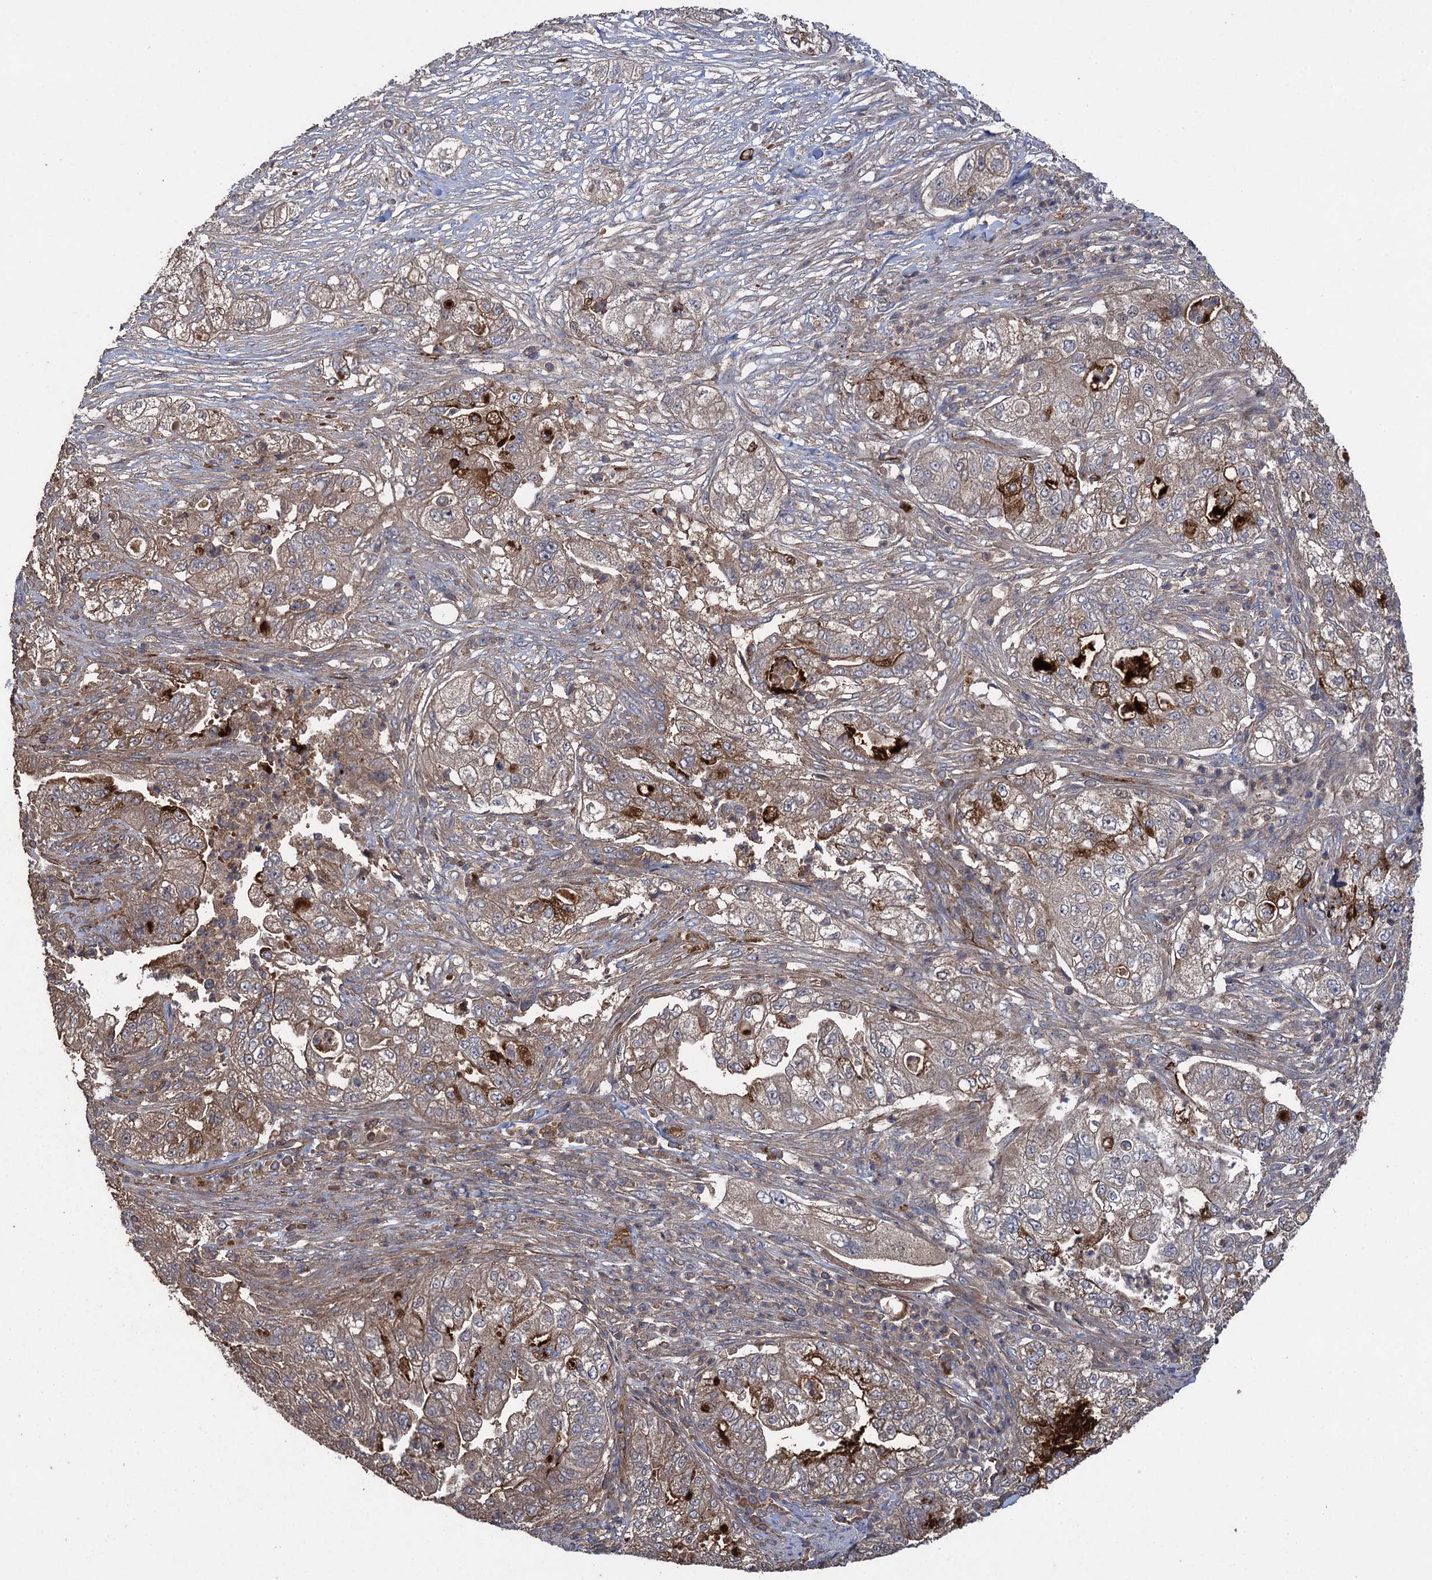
{"staining": {"intensity": "moderate", "quantity": "<25%", "location": "cytoplasmic/membranous"}, "tissue": "pancreatic cancer", "cell_type": "Tumor cells", "image_type": "cancer", "snomed": [{"axis": "morphology", "description": "Adenocarcinoma, NOS"}, {"axis": "topography", "description": "Pancreas"}], "caption": "Protein expression analysis of human pancreatic adenocarcinoma reveals moderate cytoplasmic/membranous positivity in approximately <25% of tumor cells.", "gene": "TXNDC11", "patient": {"sex": "female", "age": 78}}